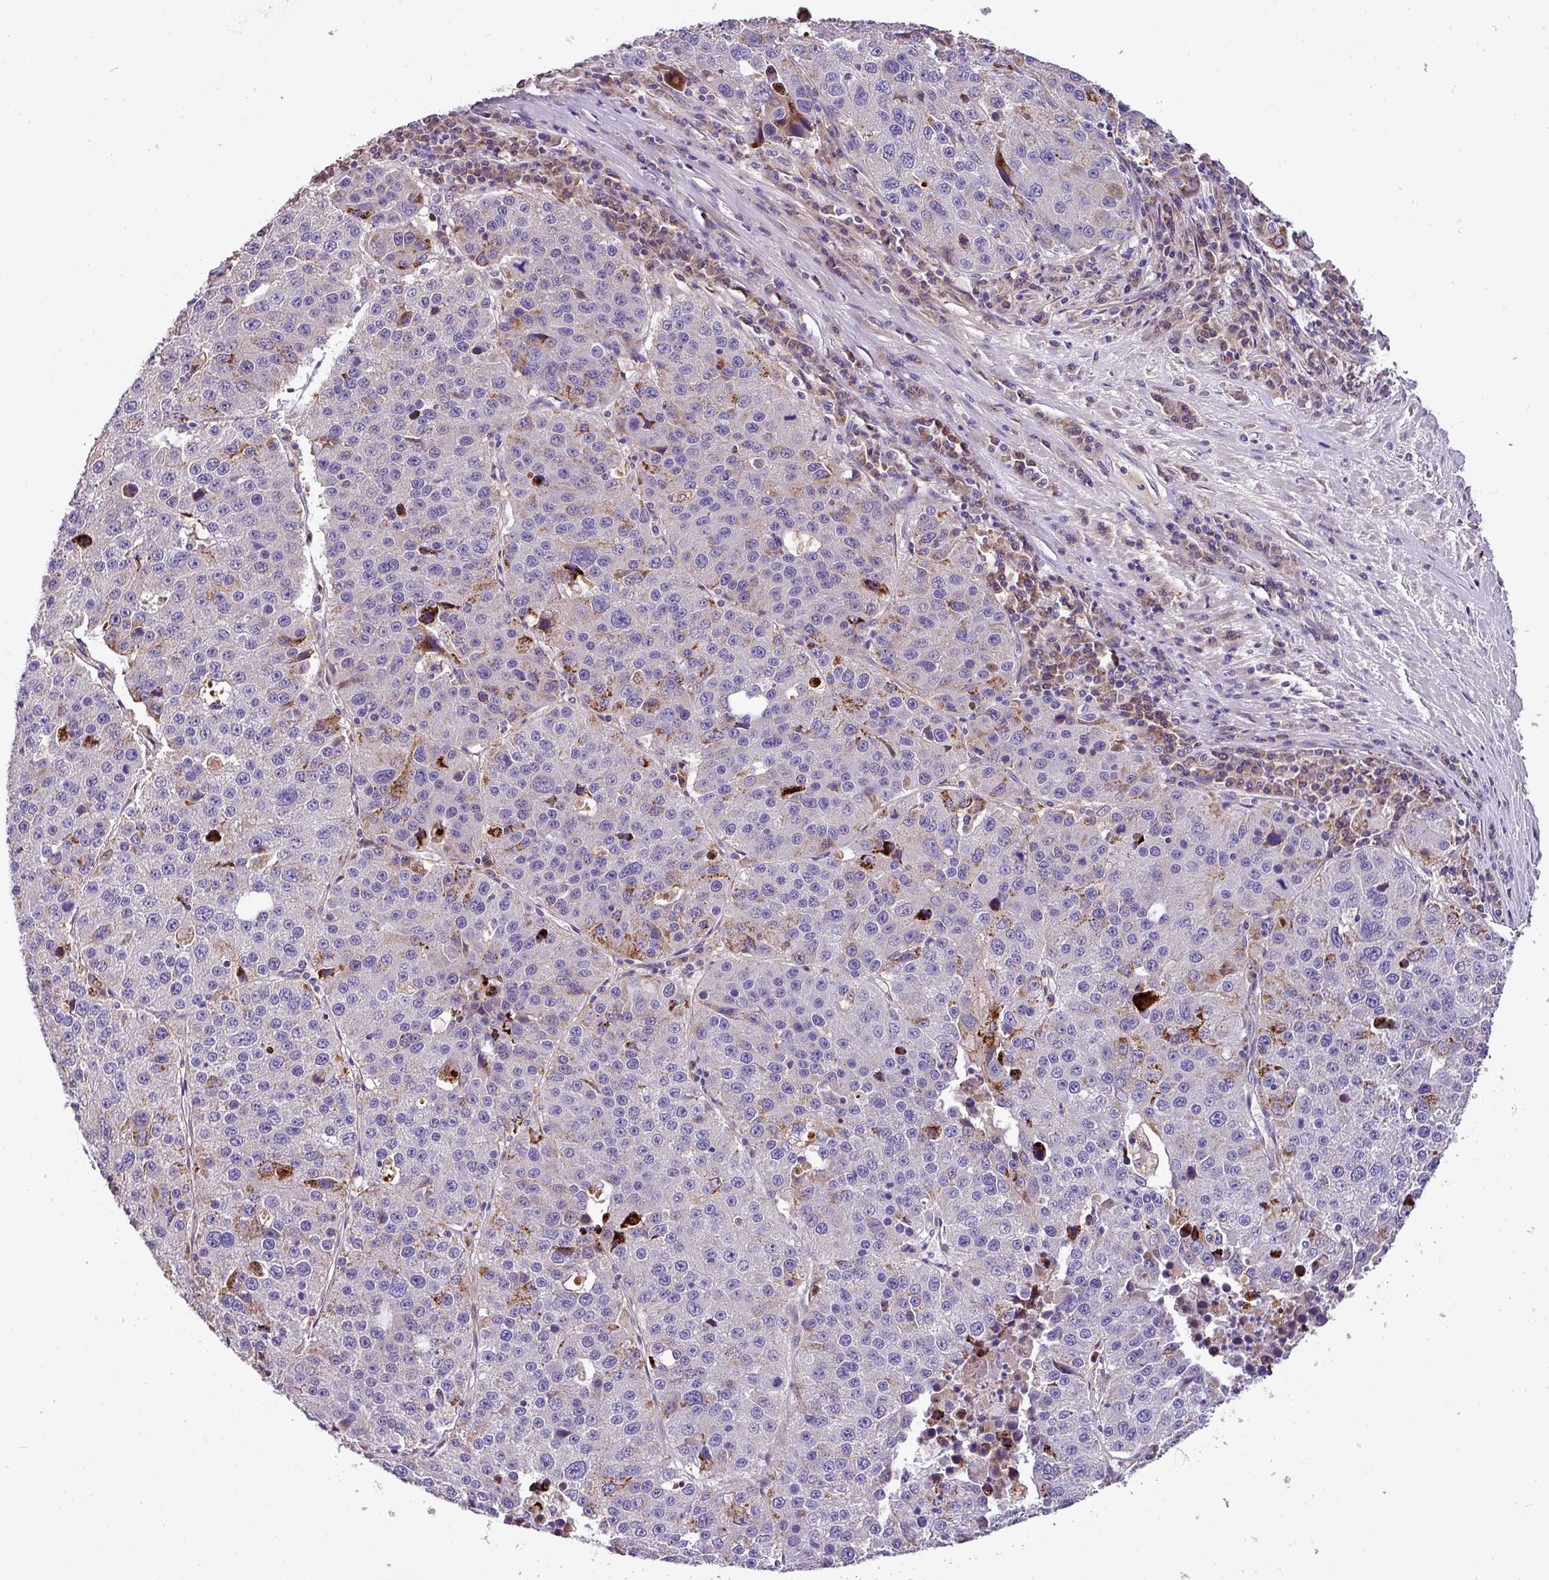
{"staining": {"intensity": "moderate", "quantity": "<25%", "location": "cytoplasmic/membranous"}, "tissue": "stomach cancer", "cell_type": "Tumor cells", "image_type": "cancer", "snomed": [{"axis": "morphology", "description": "Adenocarcinoma, NOS"}, {"axis": "topography", "description": "Stomach"}], "caption": "Adenocarcinoma (stomach) was stained to show a protein in brown. There is low levels of moderate cytoplasmic/membranous staining in approximately <25% of tumor cells.", "gene": "ANXA2R", "patient": {"sex": "male", "age": 71}}